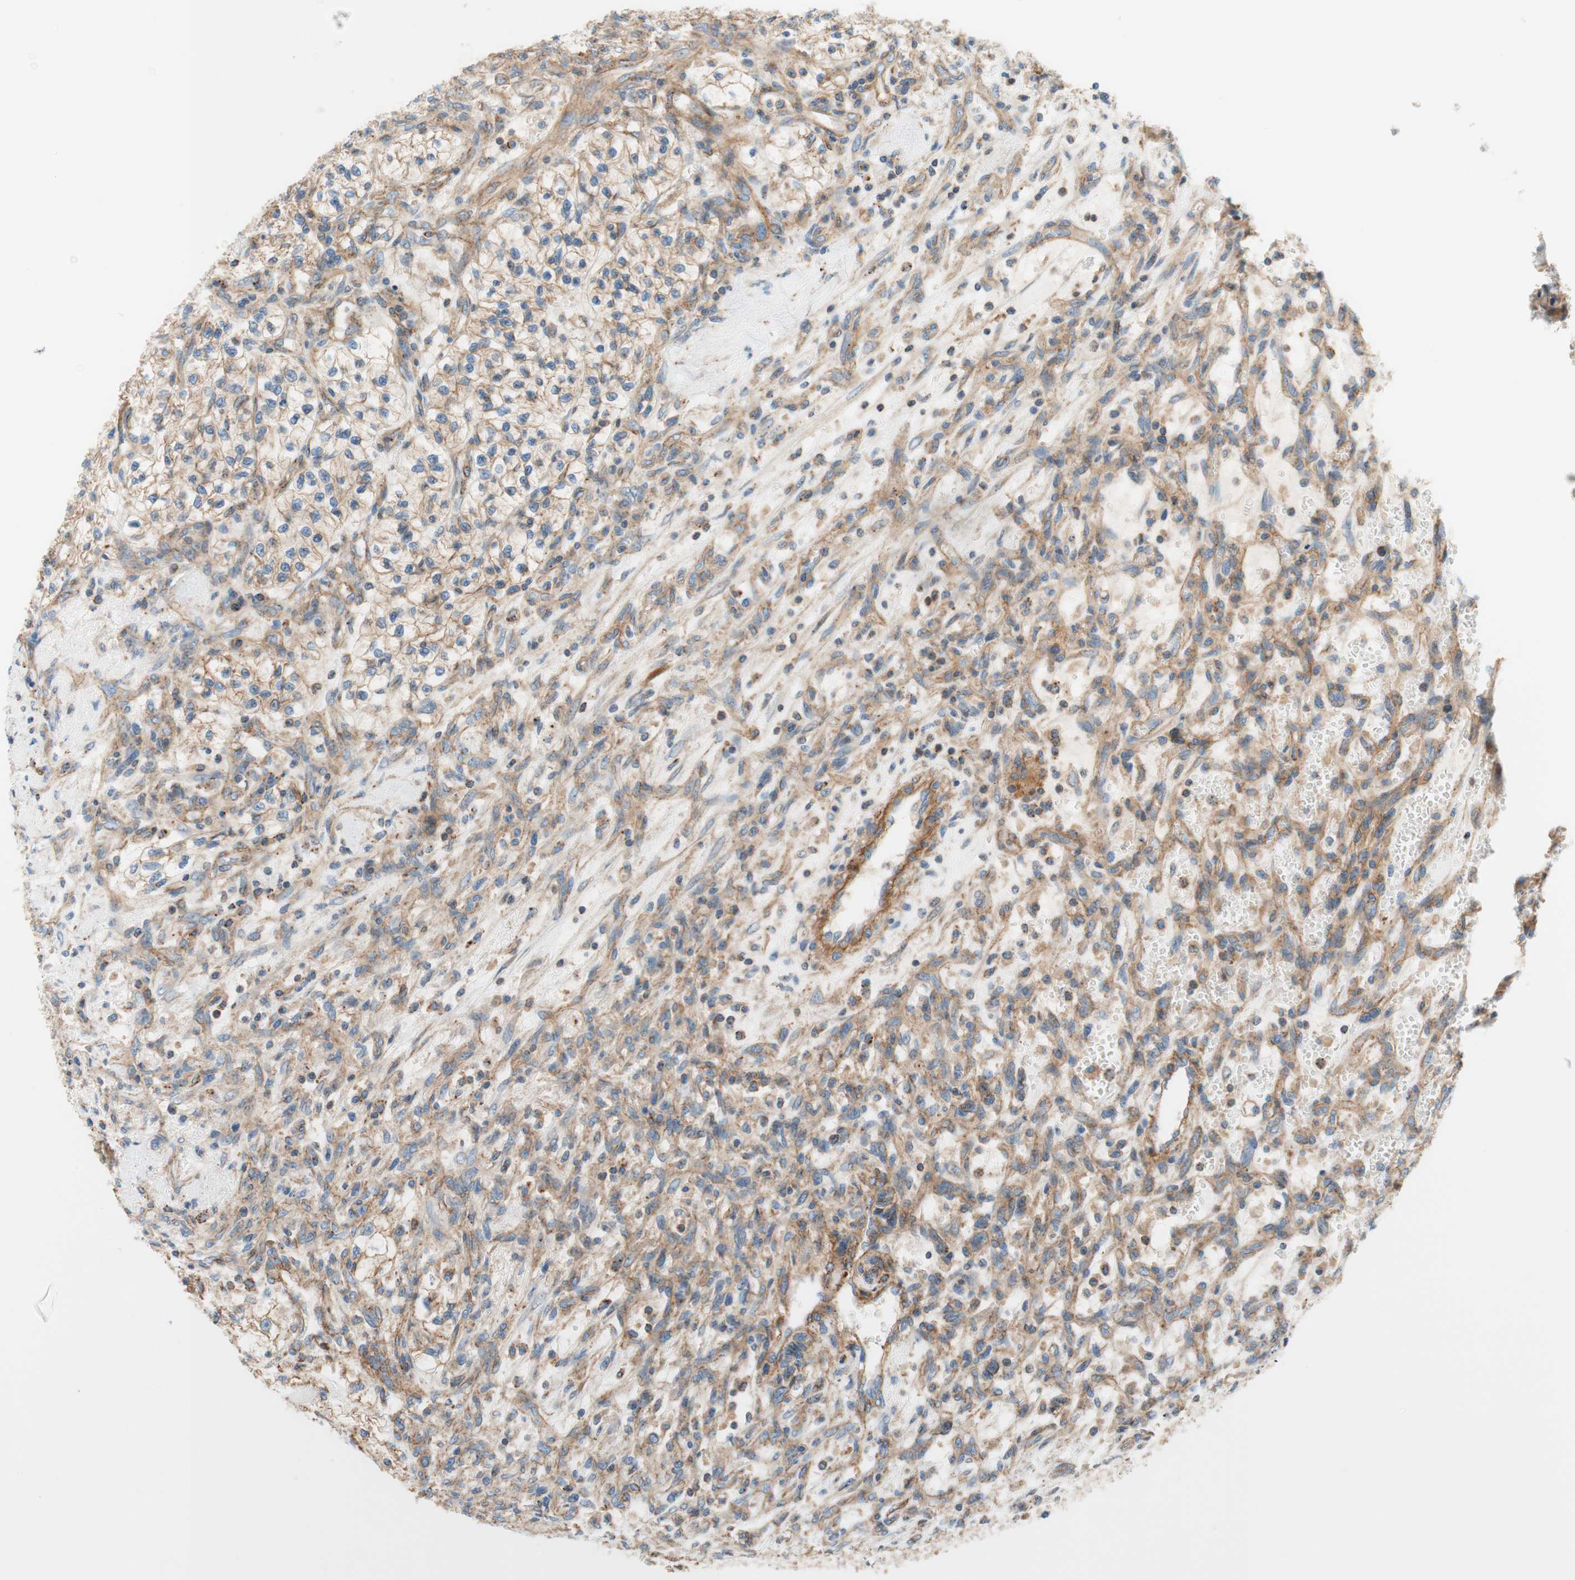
{"staining": {"intensity": "weak", "quantity": "25%-75%", "location": "cytoplasmic/membranous"}, "tissue": "renal cancer", "cell_type": "Tumor cells", "image_type": "cancer", "snomed": [{"axis": "morphology", "description": "Adenocarcinoma, NOS"}, {"axis": "topography", "description": "Kidney"}], "caption": "Brown immunohistochemical staining in adenocarcinoma (renal) exhibits weak cytoplasmic/membranous positivity in about 25%-75% of tumor cells.", "gene": "VPS26A", "patient": {"sex": "female", "age": 57}}